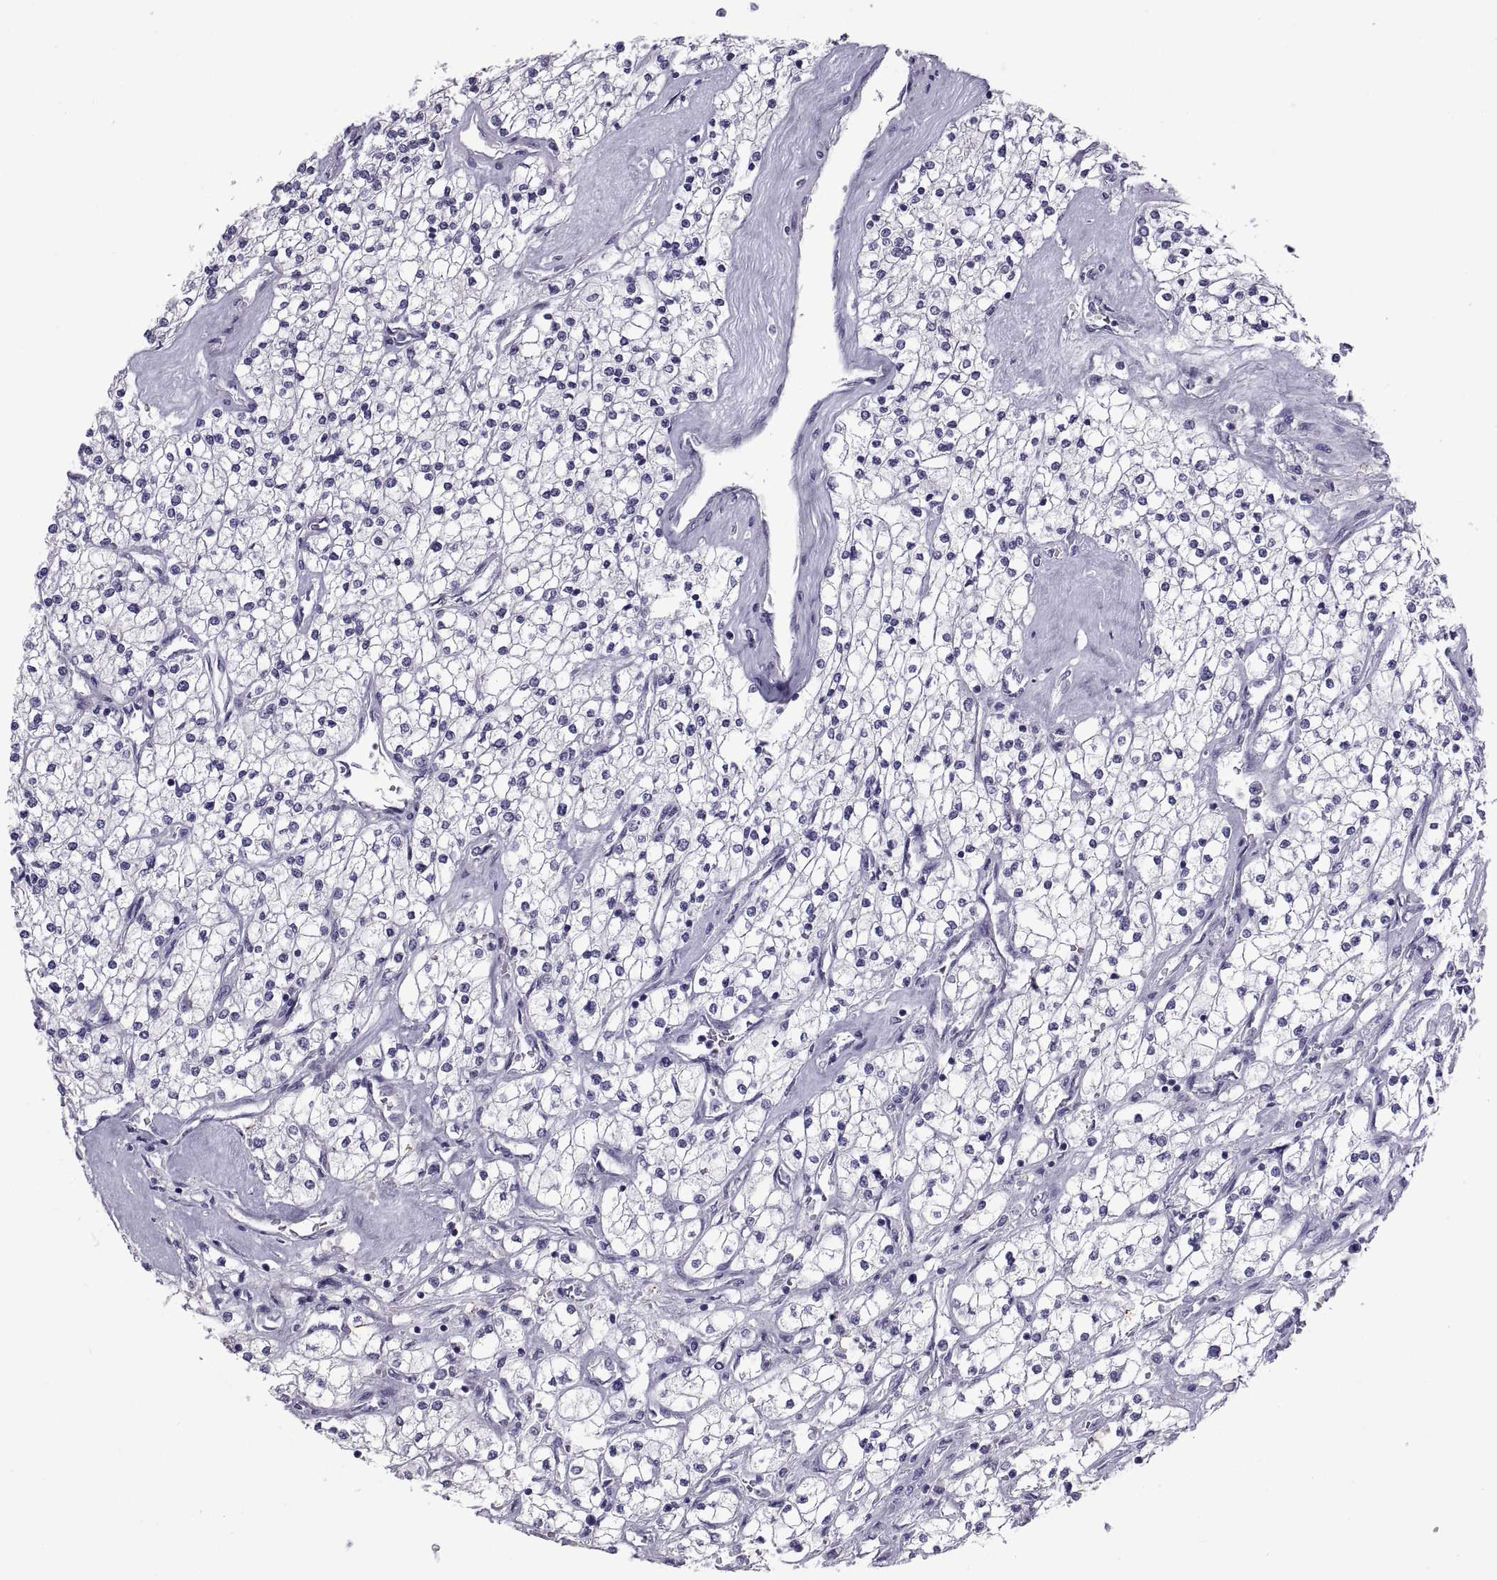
{"staining": {"intensity": "negative", "quantity": "none", "location": "none"}, "tissue": "renal cancer", "cell_type": "Tumor cells", "image_type": "cancer", "snomed": [{"axis": "morphology", "description": "Adenocarcinoma, NOS"}, {"axis": "topography", "description": "Kidney"}], "caption": "This histopathology image is of renal cancer stained with immunohistochemistry (IHC) to label a protein in brown with the nuclei are counter-stained blue. There is no expression in tumor cells.", "gene": "MAGEB1", "patient": {"sex": "male", "age": 80}}